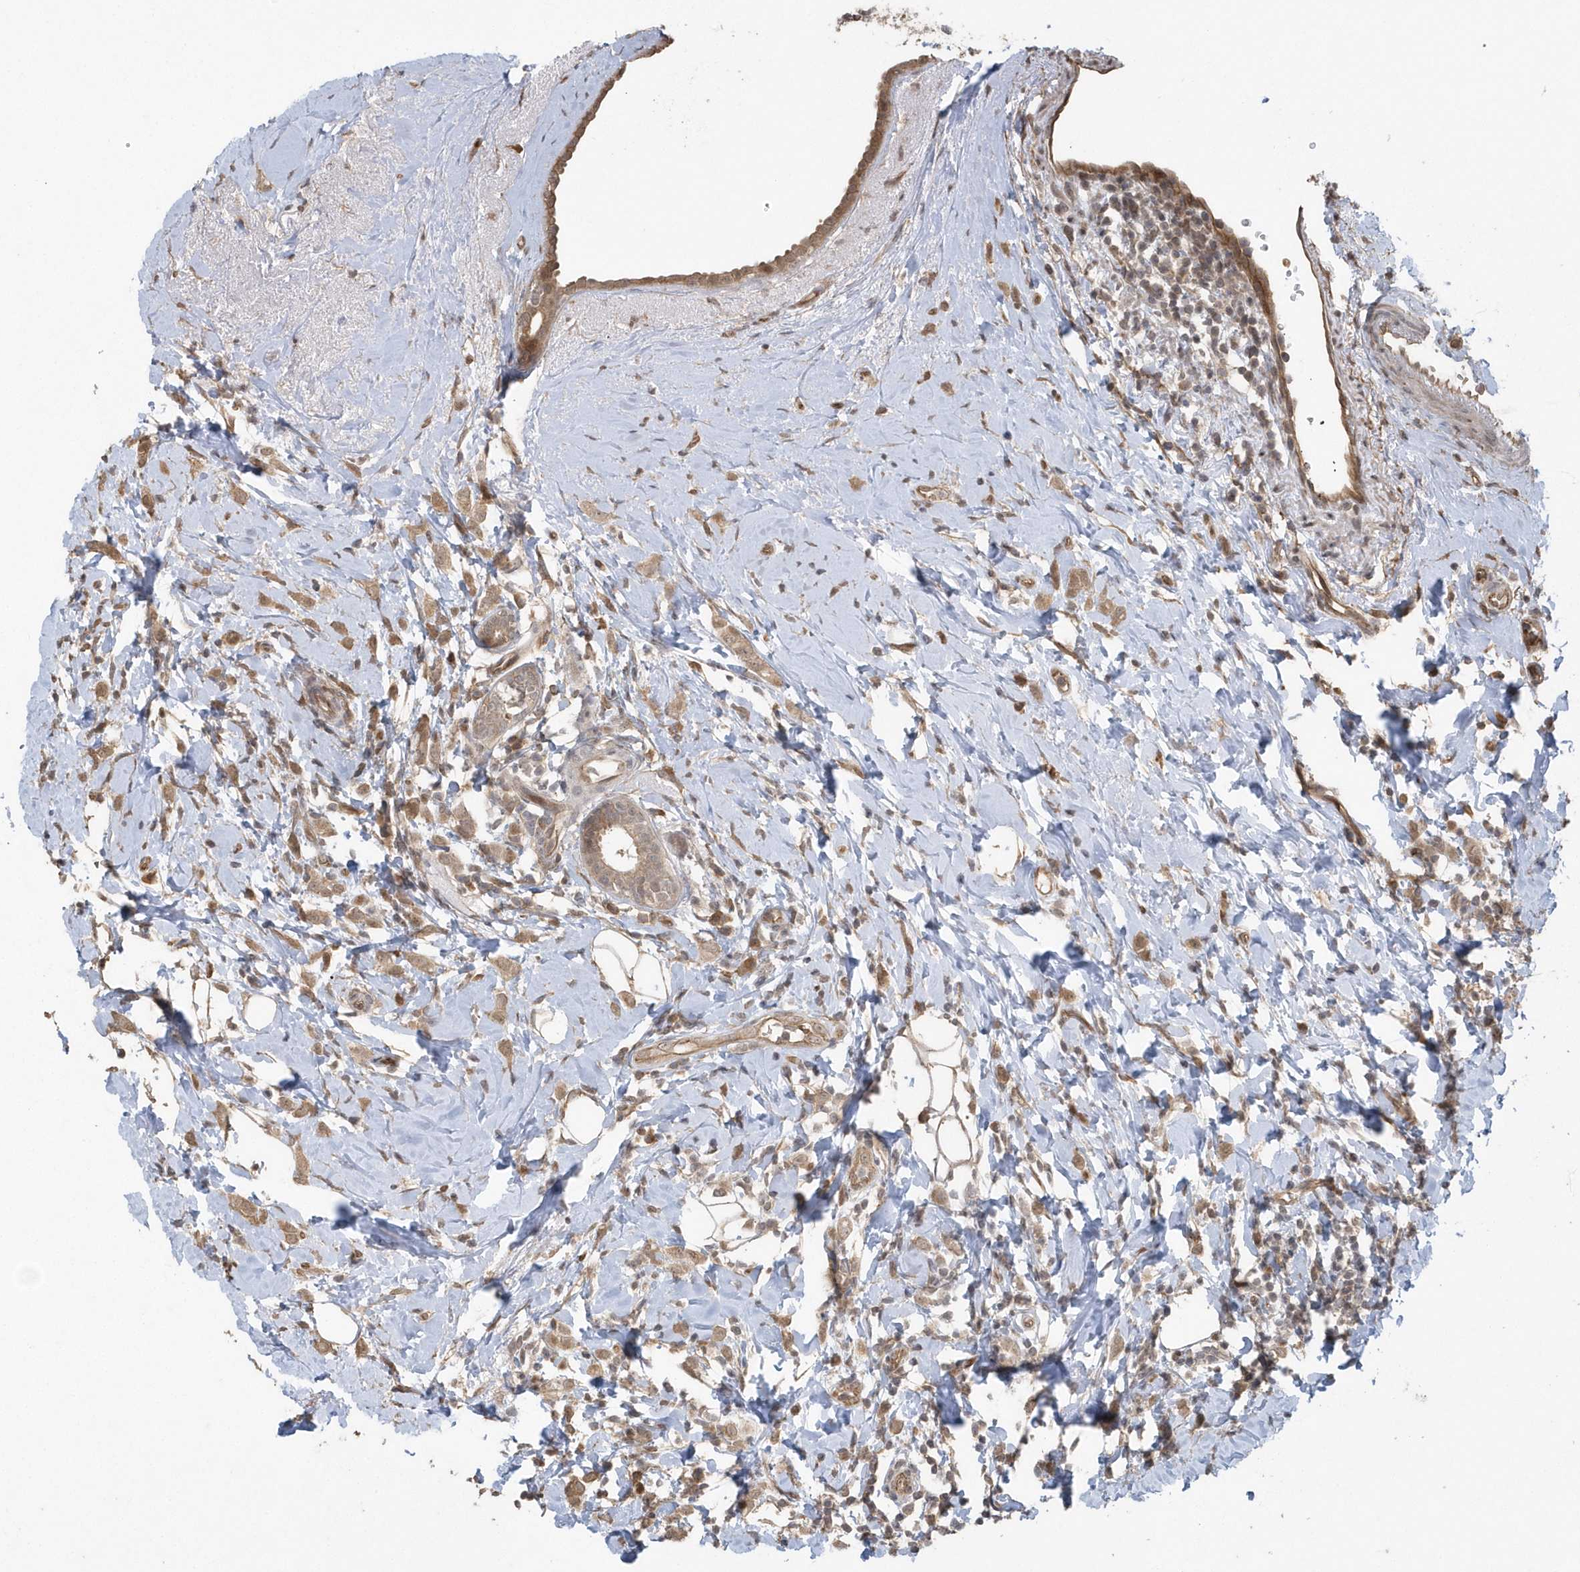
{"staining": {"intensity": "moderate", "quantity": ">75%", "location": "cytoplasmic/membranous"}, "tissue": "breast cancer", "cell_type": "Tumor cells", "image_type": "cancer", "snomed": [{"axis": "morphology", "description": "Lobular carcinoma"}, {"axis": "topography", "description": "Breast"}], "caption": "This is an image of IHC staining of breast cancer, which shows moderate expression in the cytoplasmic/membranous of tumor cells.", "gene": "HERPUD1", "patient": {"sex": "female", "age": 47}}